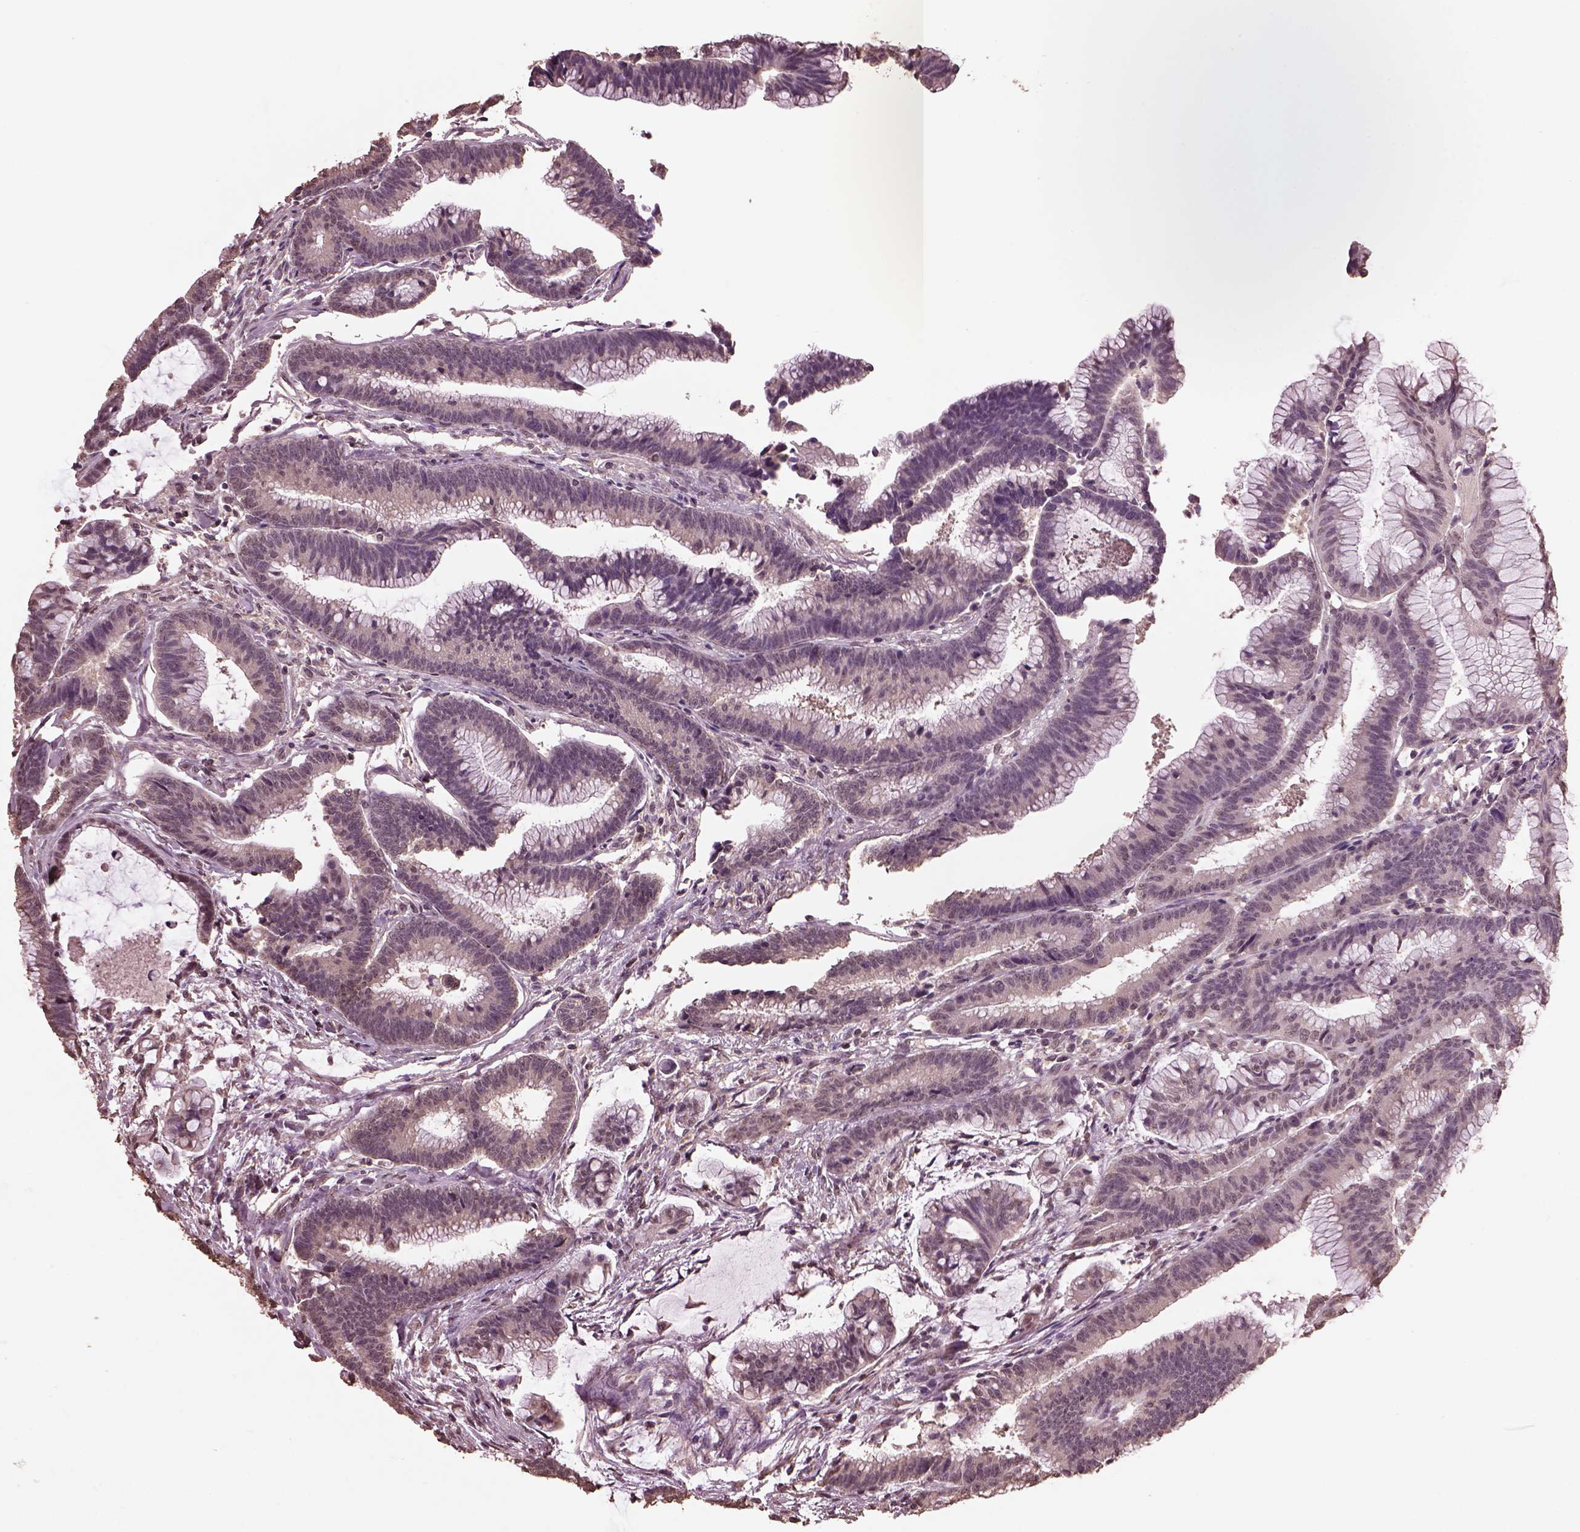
{"staining": {"intensity": "negative", "quantity": "none", "location": "none"}, "tissue": "colorectal cancer", "cell_type": "Tumor cells", "image_type": "cancer", "snomed": [{"axis": "morphology", "description": "Adenocarcinoma, NOS"}, {"axis": "topography", "description": "Colon"}], "caption": "Protein analysis of colorectal cancer (adenocarcinoma) reveals no significant expression in tumor cells.", "gene": "CPT1C", "patient": {"sex": "female", "age": 78}}